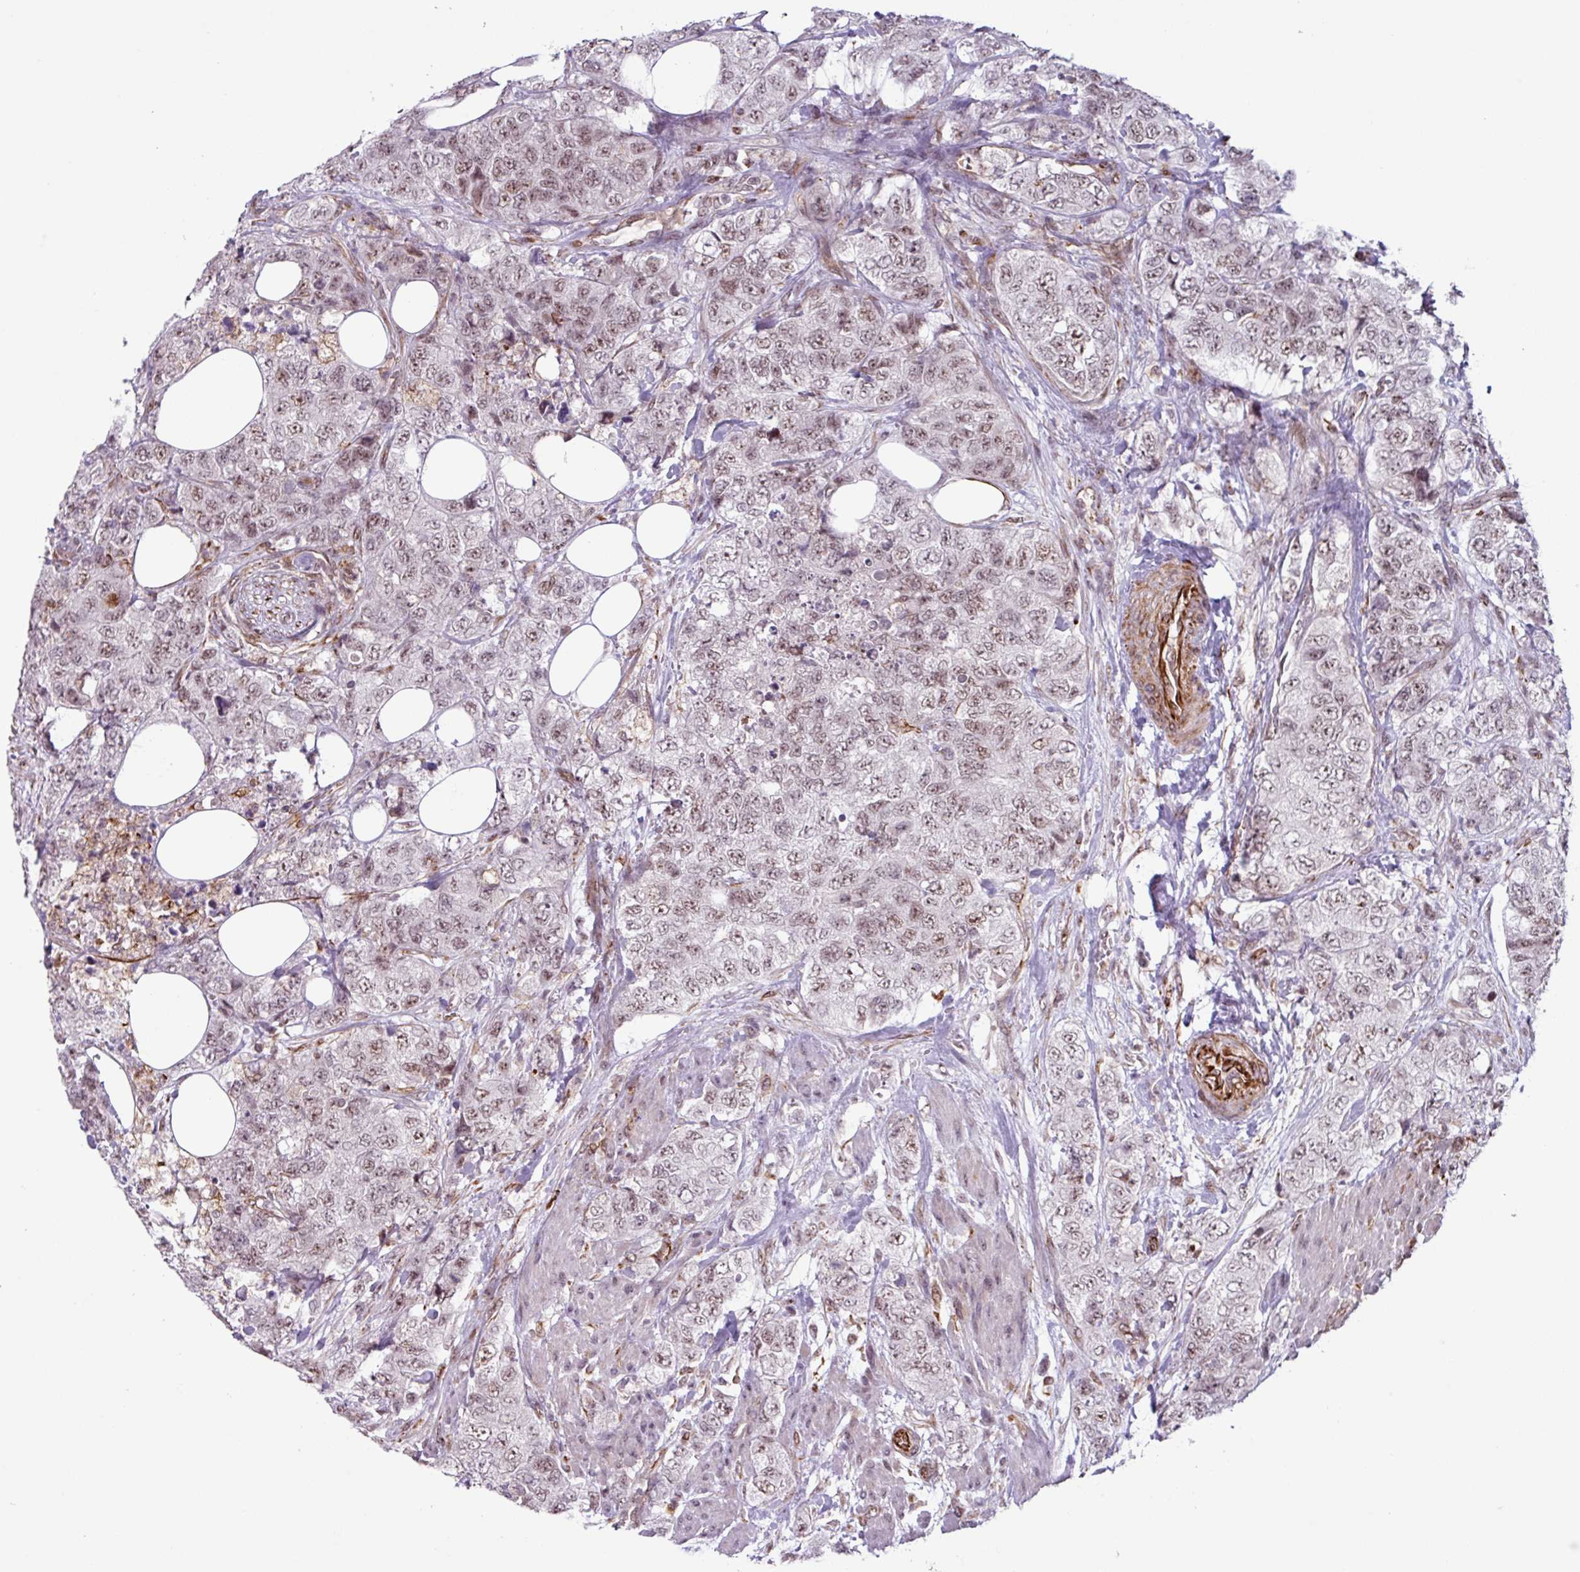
{"staining": {"intensity": "moderate", "quantity": ">75%", "location": "nuclear"}, "tissue": "urothelial cancer", "cell_type": "Tumor cells", "image_type": "cancer", "snomed": [{"axis": "morphology", "description": "Urothelial carcinoma, High grade"}, {"axis": "topography", "description": "Urinary bladder"}], "caption": "Immunohistochemical staining of human urothelial cancer shows moderate nuclear protein staining in about >75% of tumor cells. (IHC, brightfield microscopy, high magnification).", "gene": "CHD3", "patient": {"sex": "female", "age": 78}}